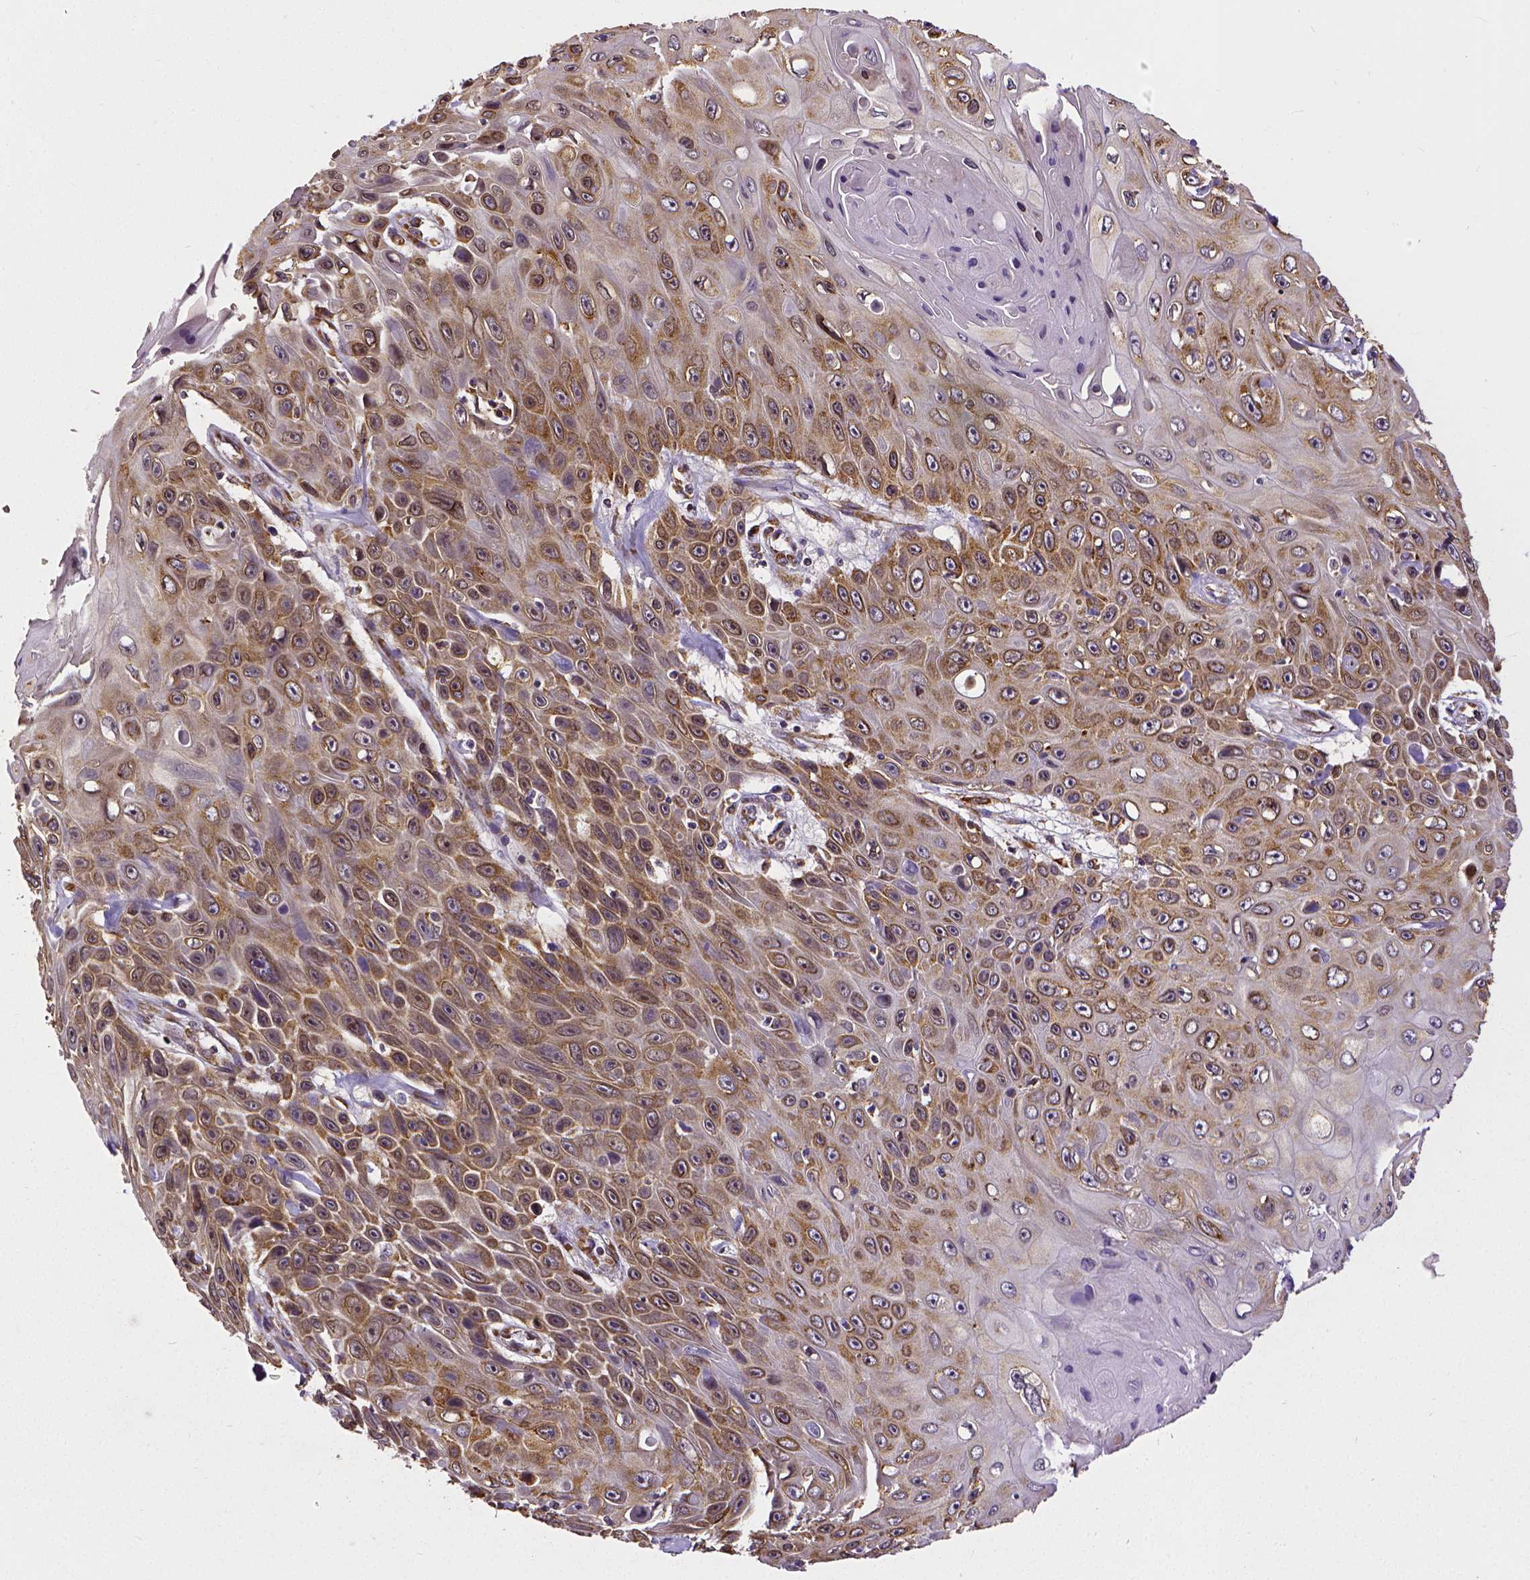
{"staining": {"intensity": "moderate", "quantity": ">75%", "location": "cytoplasmic/membranous"}, "tissue": "skin cancer", "cell_type": "Tumor cells", "image_type": "cancer", "snomed": [{"axis": "morphology", "description": "Squamous cell carcinoma, NOS"}, {"axis": "topography", "description": "Skin"}], "caption": "The histopathology image exhibits immunohistochemical staining of skin cancer. There is moderate cytoplasmic/membranous expression is identified in about >75% of tumor cells.", "gene": "MTDH", "patient": {"sex": "male", "age": 82}}